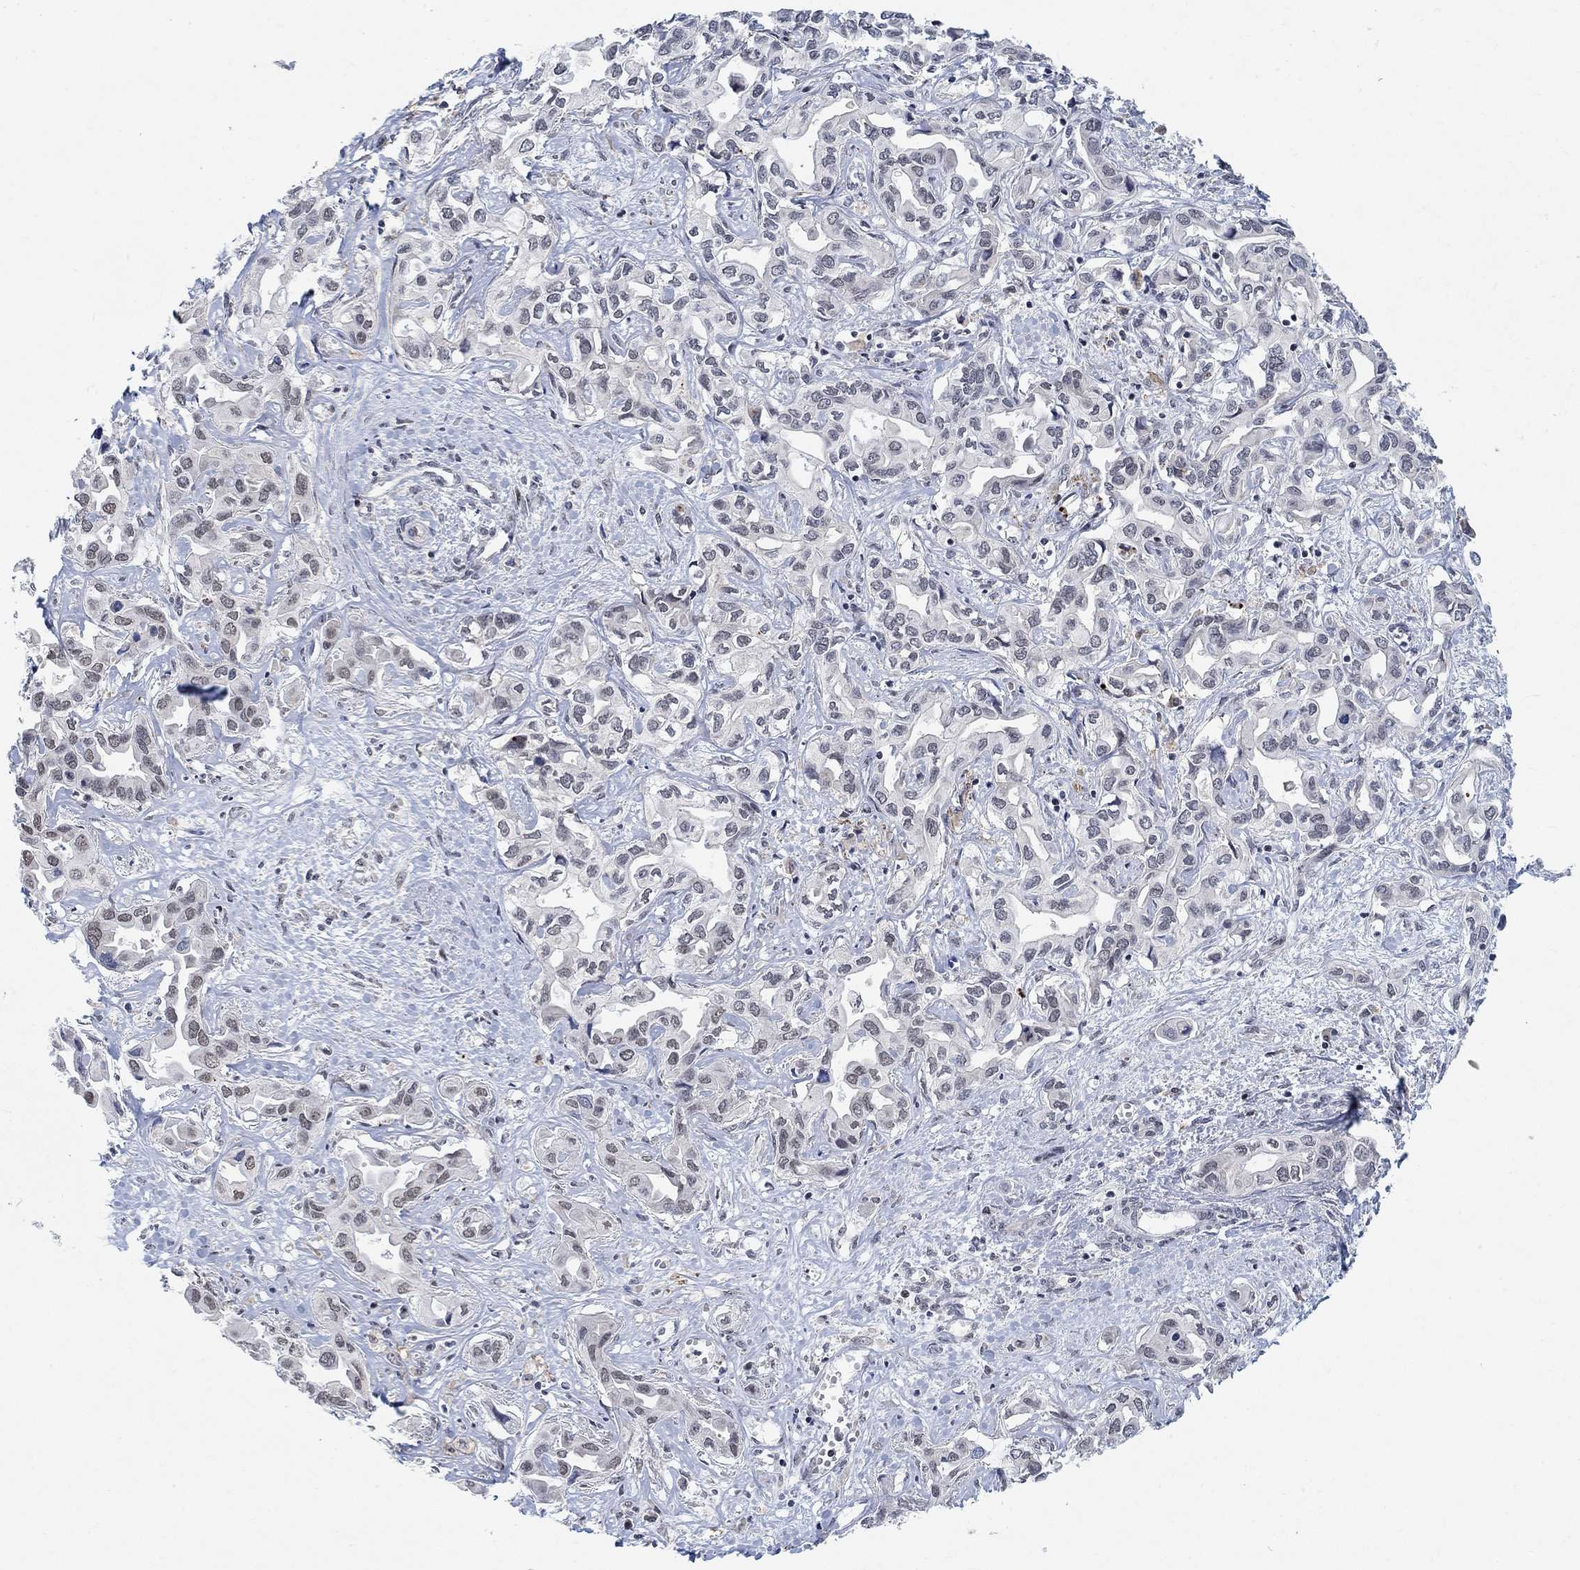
{"staining": {"intensity": "negative", "quantity": "none", "location": "none"}, "tissue": "liver cancer", "cell_type": "Tumor cells", "image_type": "cancer", "snomed": [{"axis": "morphology", "description": "Cholangiocarcinoma"}, {"axis": "topography", "description": "Liver"}], "caption": "DAB (3,3'-diaminobenzidine) immunohistochemical staining of liver cancer (cholangiocarcinoma) demonstrates no significant positivity in tumor cells. (DAB (3,3'-diaminobenzidine) immunohistochemistry, high magnification).", "gene": "THAP8", "patient": {"sex": "female", "age": 64}}